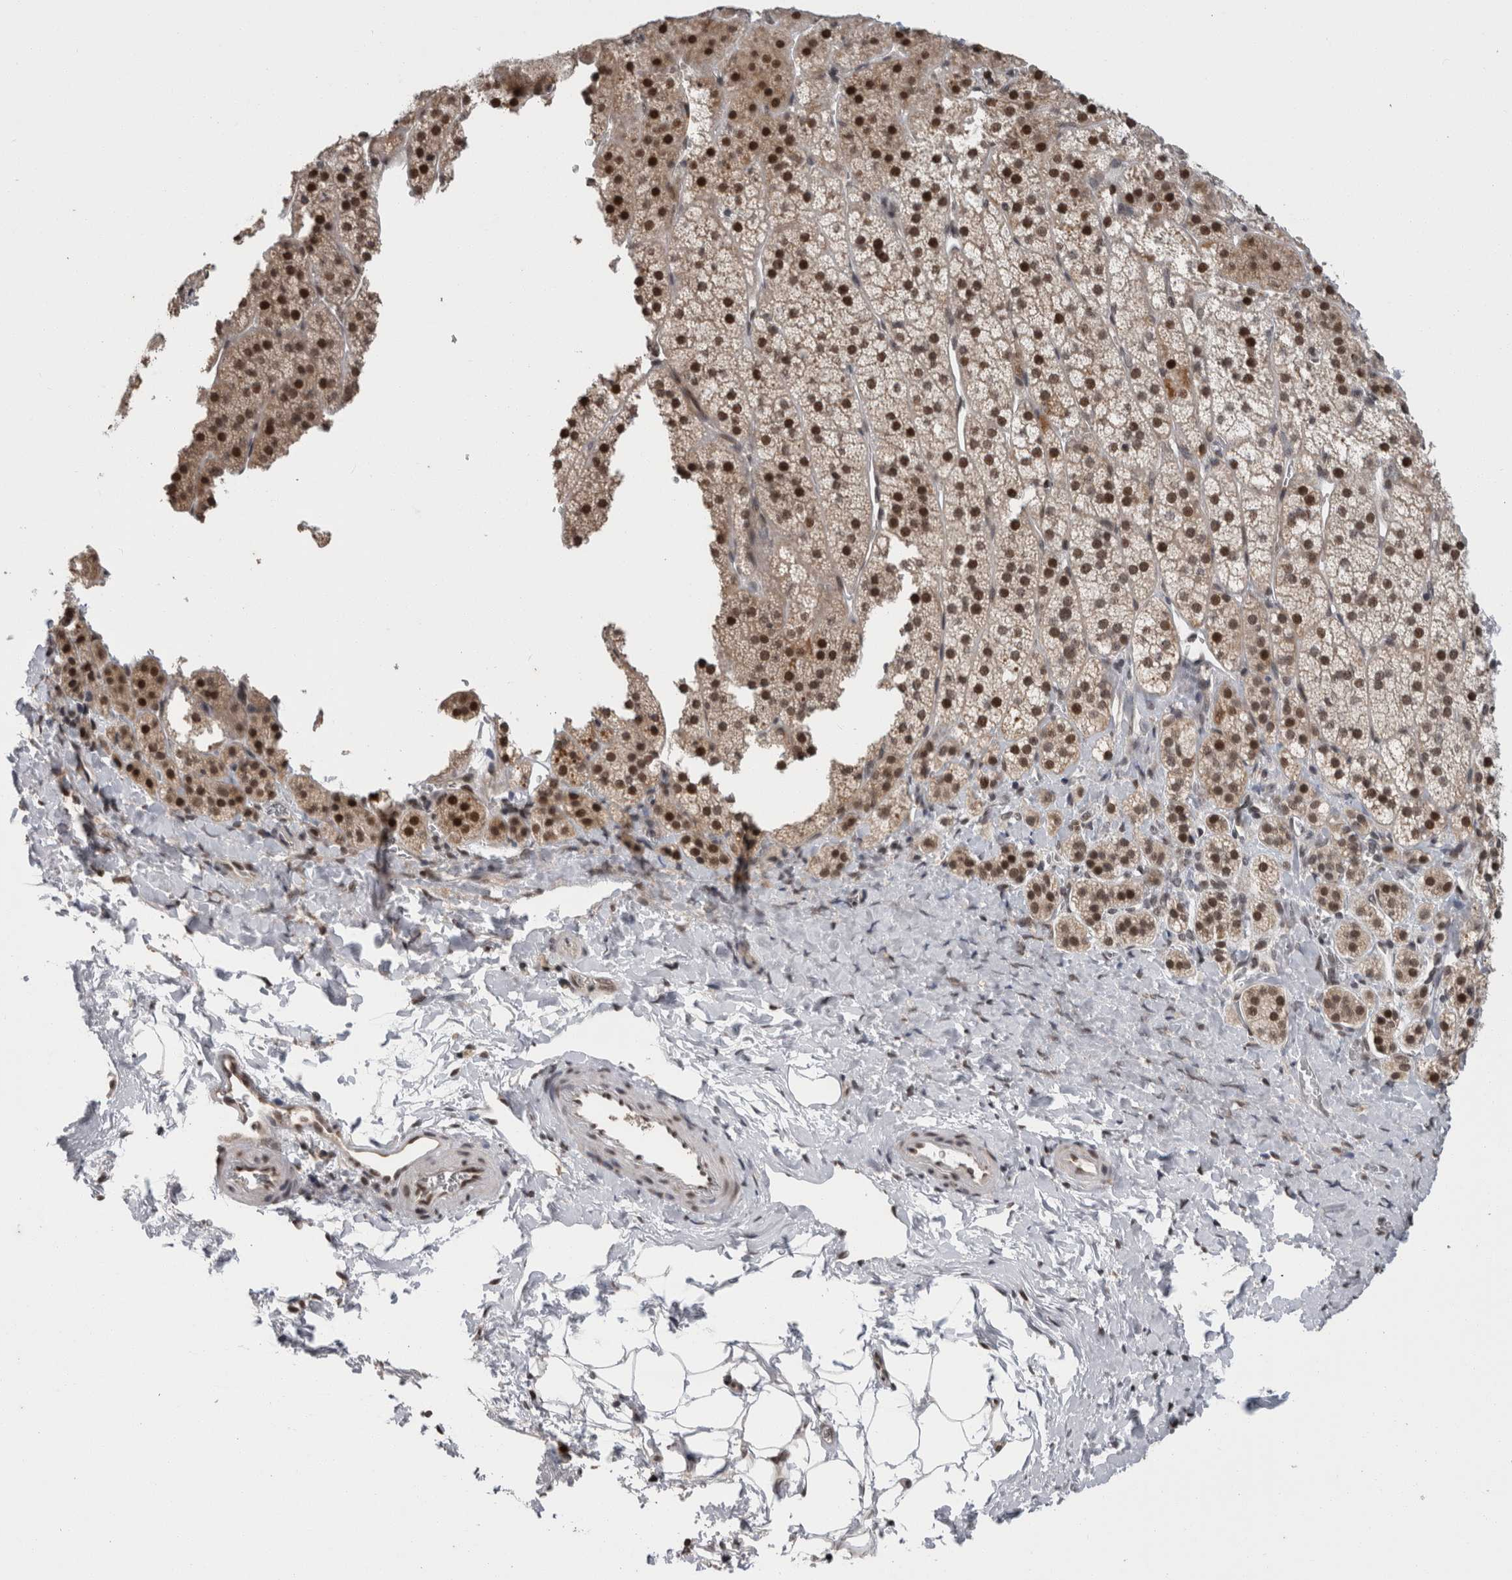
{"staining": {"intensity": "strong", "quantity": ">75%", "location": "cytoplasmic/membranous,nuclear"}, "tissue": "adrenal gland", "cell_type": "Glandular cells", "image_type": "normal", "snomed": [{"axis": "morphology", "description": "Normal tissue, NOS"}, {"axis": "topography", "description": "Adrenal gland"}], "caption": "A histopathology image of human adrenal gland stained for a protein displays strong cytoplasmic/membranous,nuclear brown staining in glandular cells.", "gene": "ZBTB11", "patient": {"sex": "female", "age": 44}}